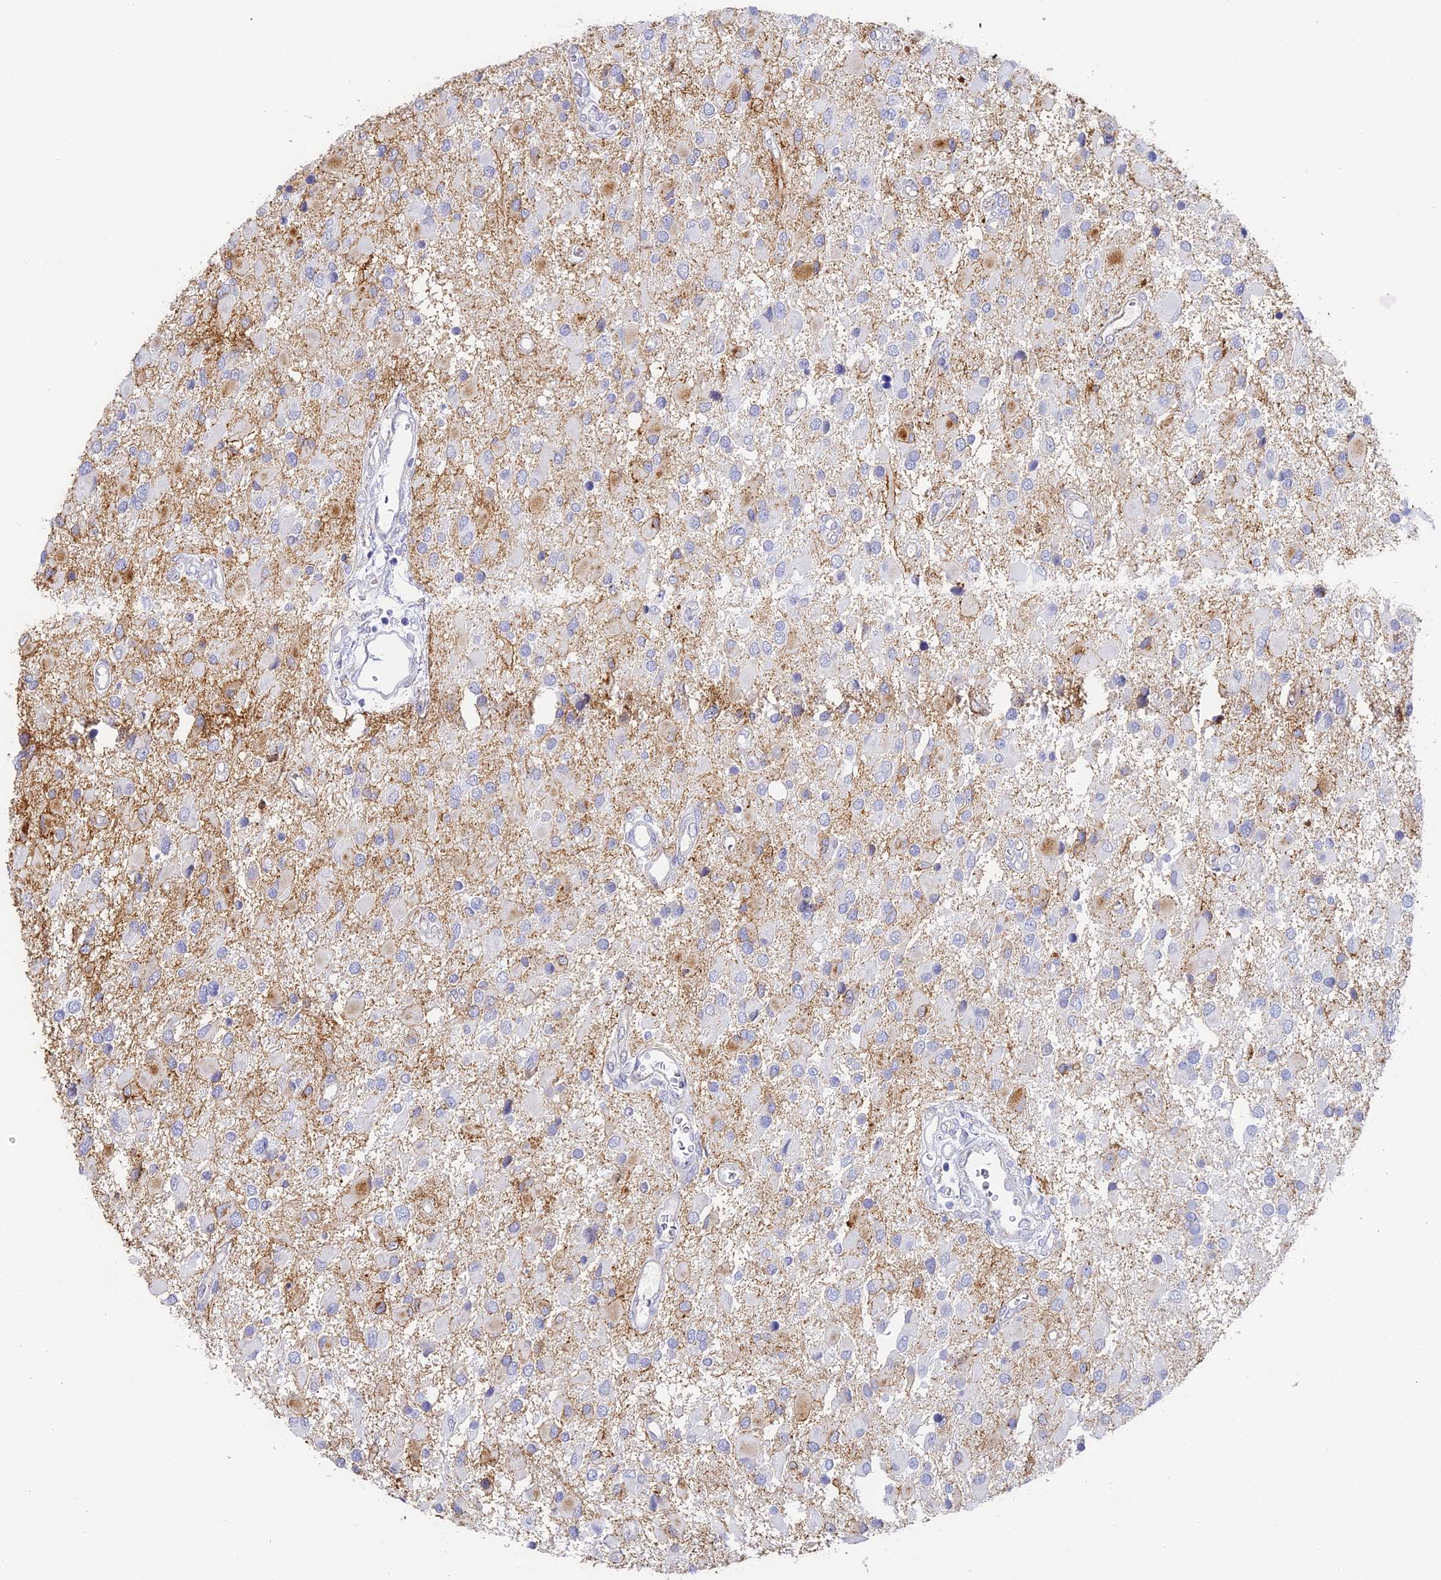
{"staining": {"intensity": "negative", "quantity": "none", "location": "none"}, "tissue": "glioma", "cell_type": "Tumor cells", "image_type": "cancer", "snomed": [{"axis": "morphology", "description": "Glioma, malignant, High grade"}, {"axis": "topography", "description": "Brain"}], "caption": "This is an immunohistochemistry (IHC) micrograph of malignant glioma (high-grade). There is no expression in tumor cells.", "gene": "GJA1", "patient": {"sex": "male", "age": 53}}